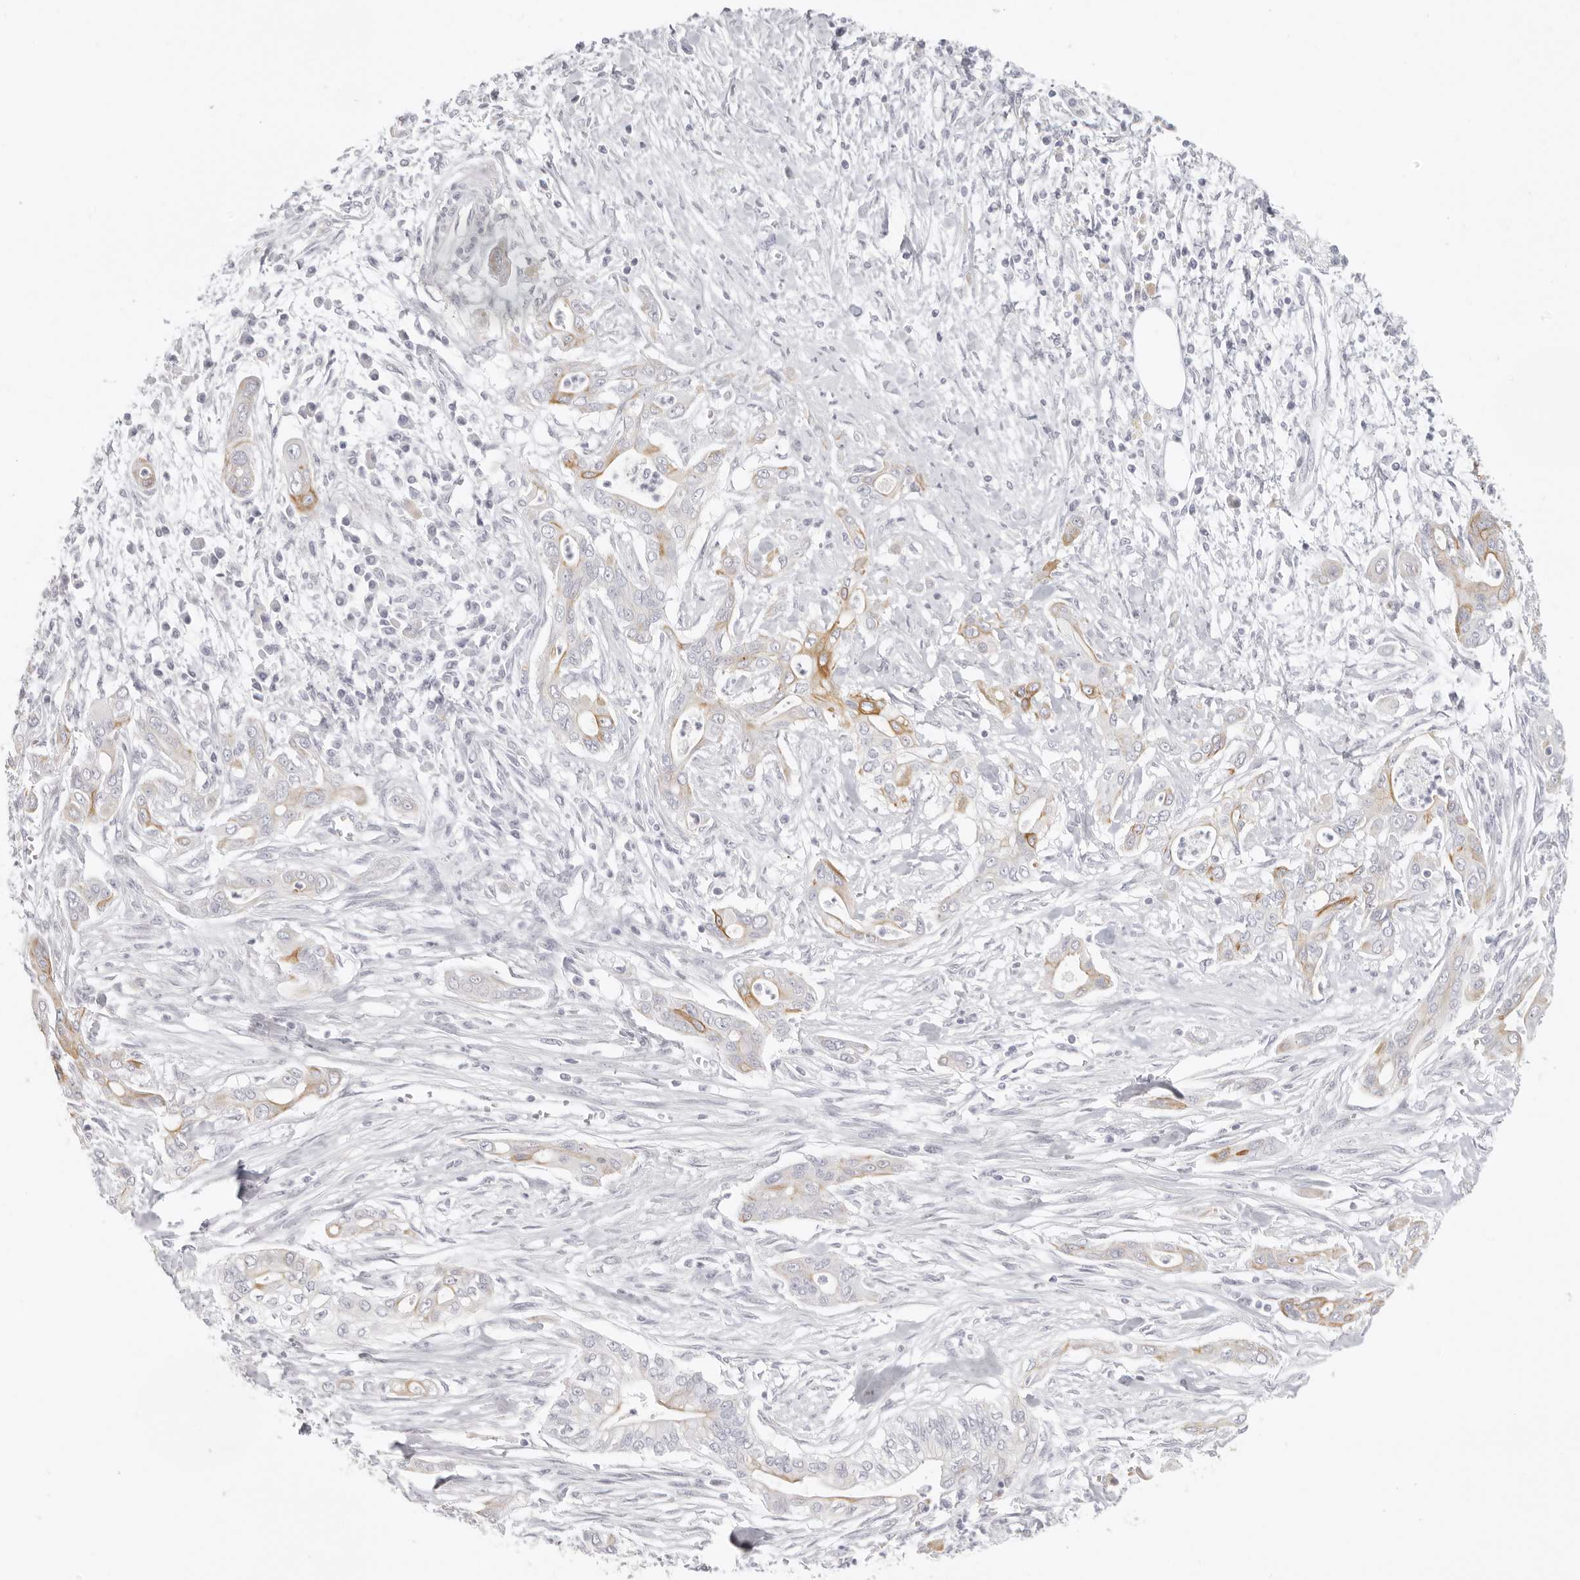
{"staining": {"intensity": "moderate", "quantity": "<25%", "location": "cytoplasmic/membranous"}, "tissue": "pancreatic cancer", "cell_type": "Tumor cells", "image_type": "cancer", "snomed": [{"axis": "morphology", "description": "Adenocarcinoma, NOS"}, {"axis": "topography", "description": "Pancreas"}], "caption": "Protein expression analysis of human adenocarcinoma (pancreatic) reveals moderate cytoplasmic/membranous positivity in approximately <25% of tumor cells. (DAB = brown stain, brightfield microscopy at high magnification).", "gene": "RXFP1", "patient": {"sex": "male", "age": 58}}